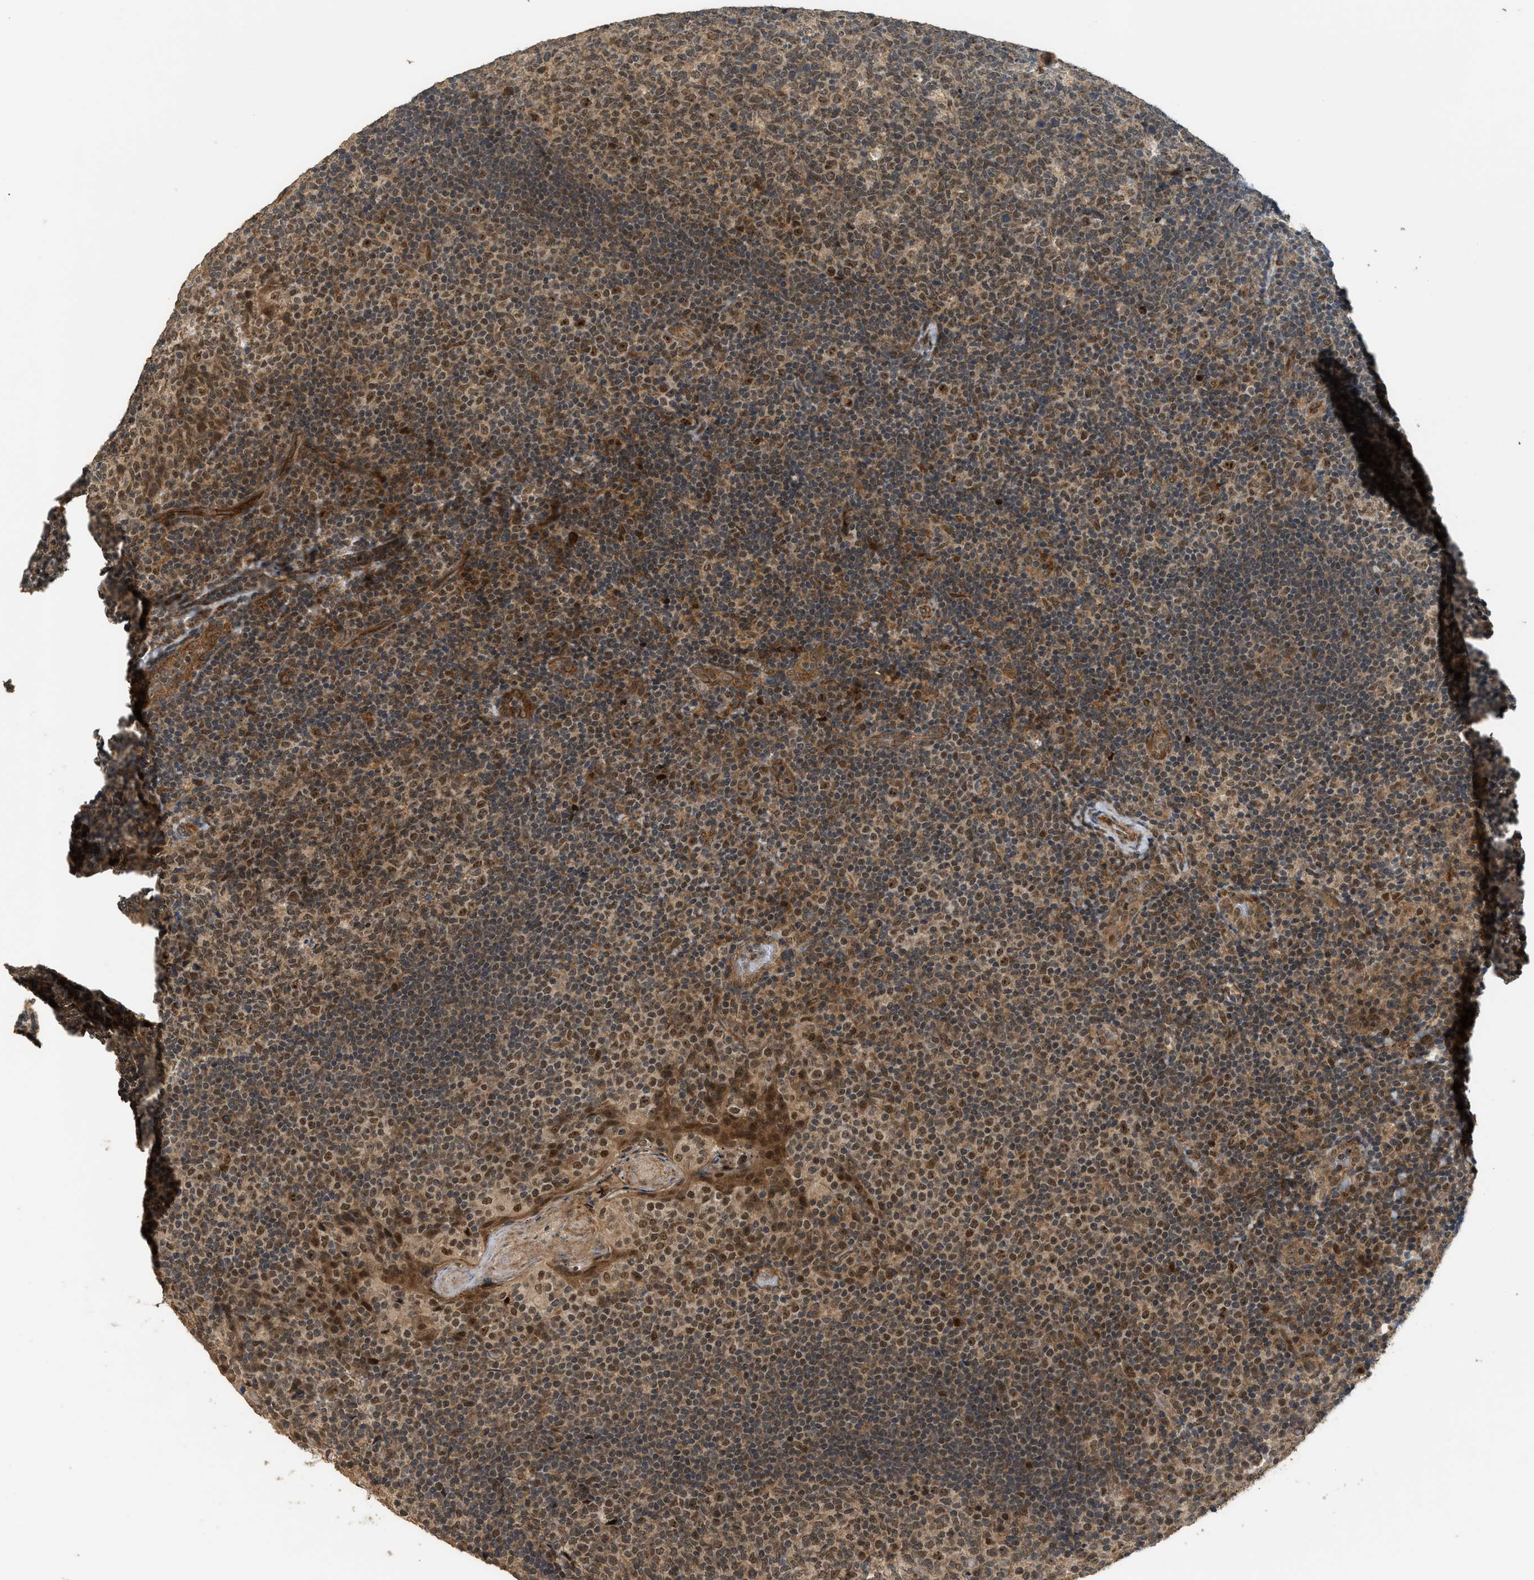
{"staining": {"intensity": "moderate", "quantity": ">75%", "location": "cytoplasmic/membranous,nuclear"}, "tissue": "tonsil", "cell_type": "Germinal center cells", "image_type": "normal", "snomed": [{"axis": "morphology", "description": "Normal tissue, NOS"}, {"axis": "topography", "description": "Tonsil"}], "caption": "Immunohistochemical staining of normal tonsil demonstrates medium levels of moderate cytoplasmic/membranous,nuclear expression in approximately >75% of germinal center cells. The protein of interest is stained brown, and the nuclei are stained in blue (DAB IHC with brightfield microscopy, high magnification).", "gene": "GET1", "patient": {"sex": "male", "age": 17}}